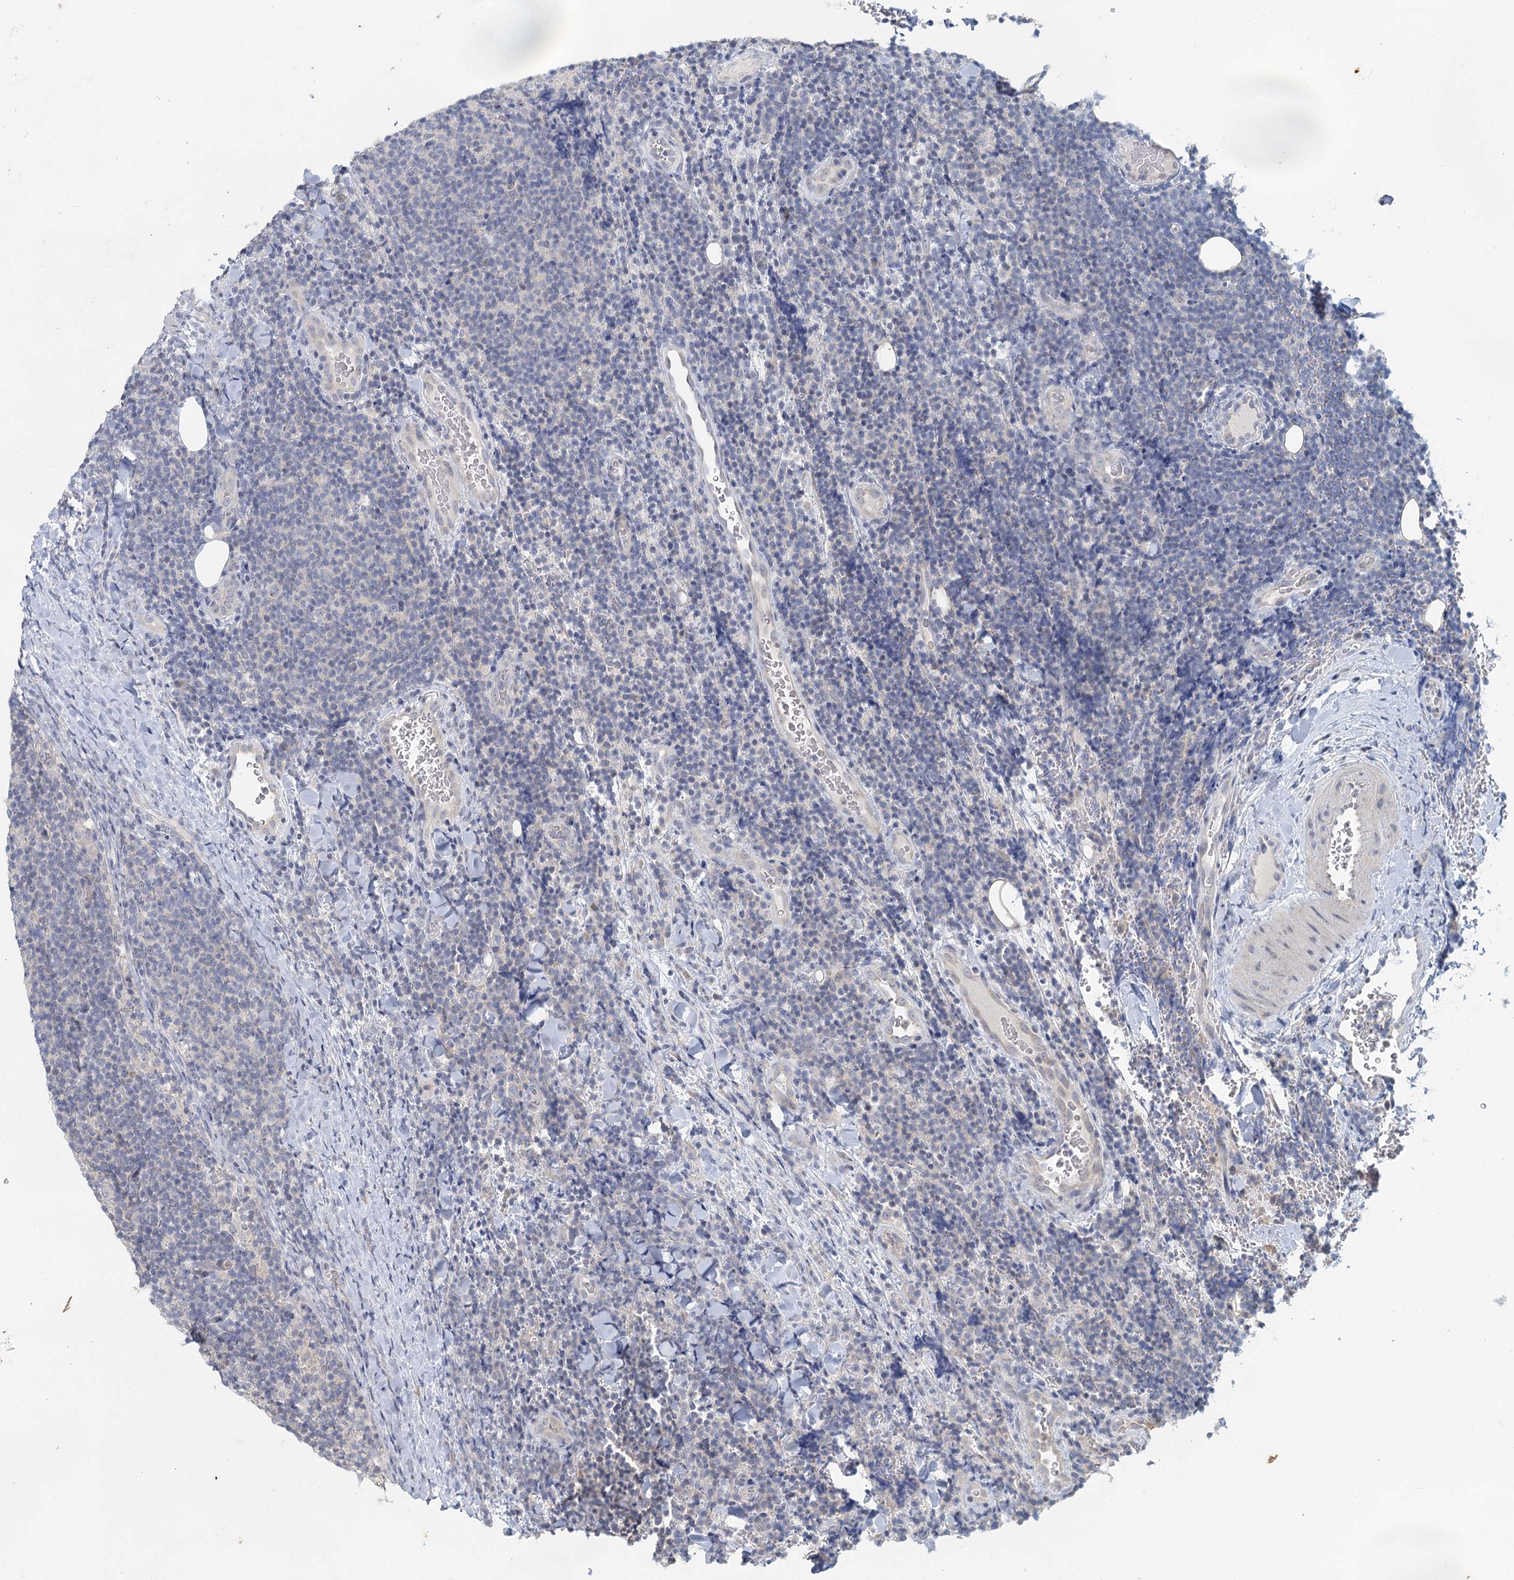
{"staining": {"intensity": "negative", "quantity": "none", "location": "none"}, "tissue": "lymphoma", "cell_type": "Tumor cells", "image_type": "cancer", "snomed": [{"axis": "morphology", "description": "Malignant lymphoma, non-Hodgkin's type, Low grade"}, {"axis": "topography", "description": "Lymph node"}], "caption": "The image demonstrates no significant staining in tumor cells of low-grade malignant lymphoma, non-Hodgkin's type. Nuclei are stained in blue.", "gene": "MYO7B", "patient": {"sex": "male", "age": 66}}